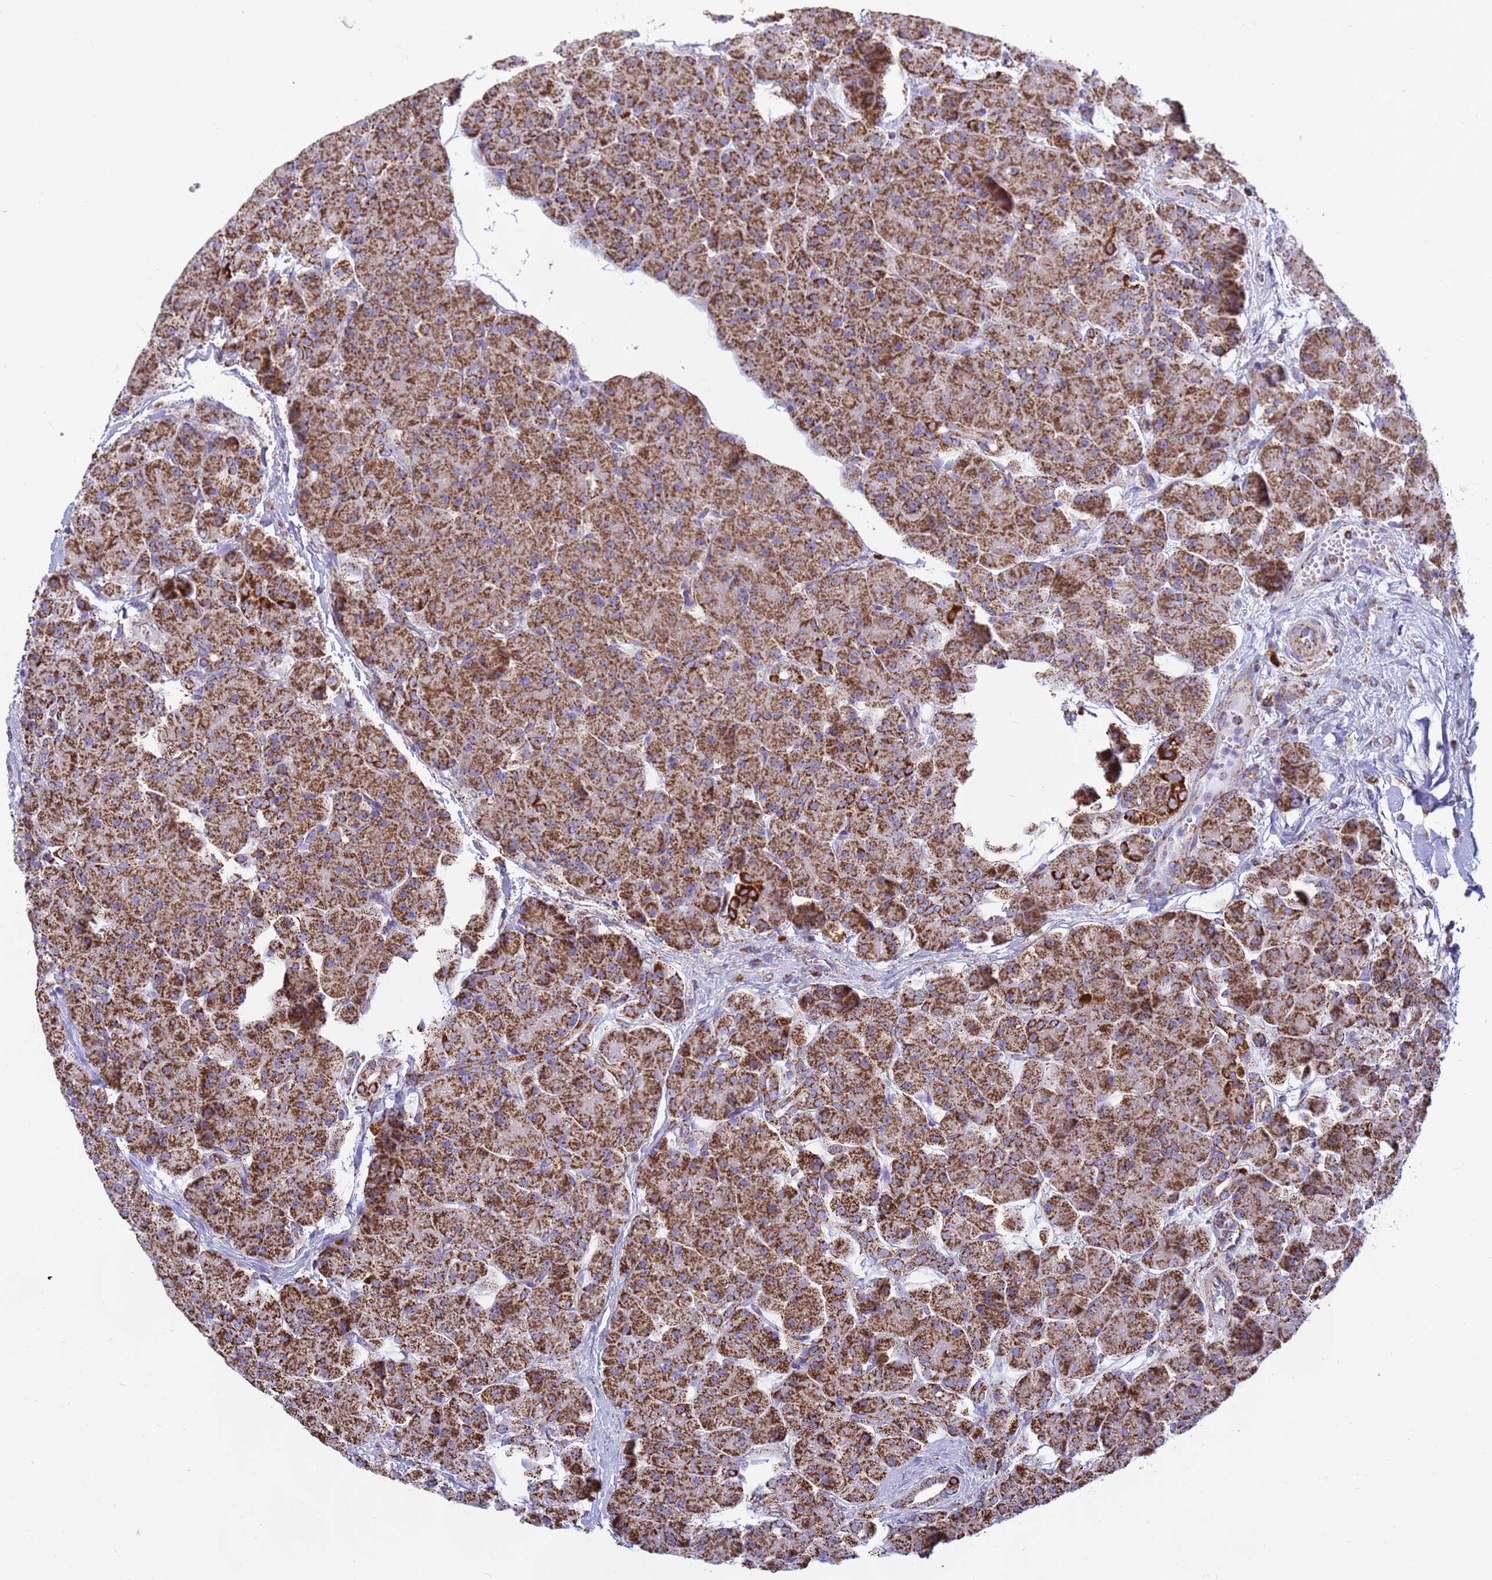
{"staining": {"intensity": "strong", "quantity": ">75%", "location": "cytoplasmic/membranous"}, "tissue": "pancreas", "cell_type": "Exocrine glandular cells", "image_type": "normal", "snomed": [{"axis": "morphology", "description": "Normal tissue, NOS"}, {"axis": "topography", "description": "Pancreas"}], "caption": "Pancreas stained for a protein (brown) exhibits strong cytoplasmic/membranous positive positivity in about >75% of exocrine glandular cells.", "gene": "COQ4", "patient": {"sex": "male", "age": 66}}